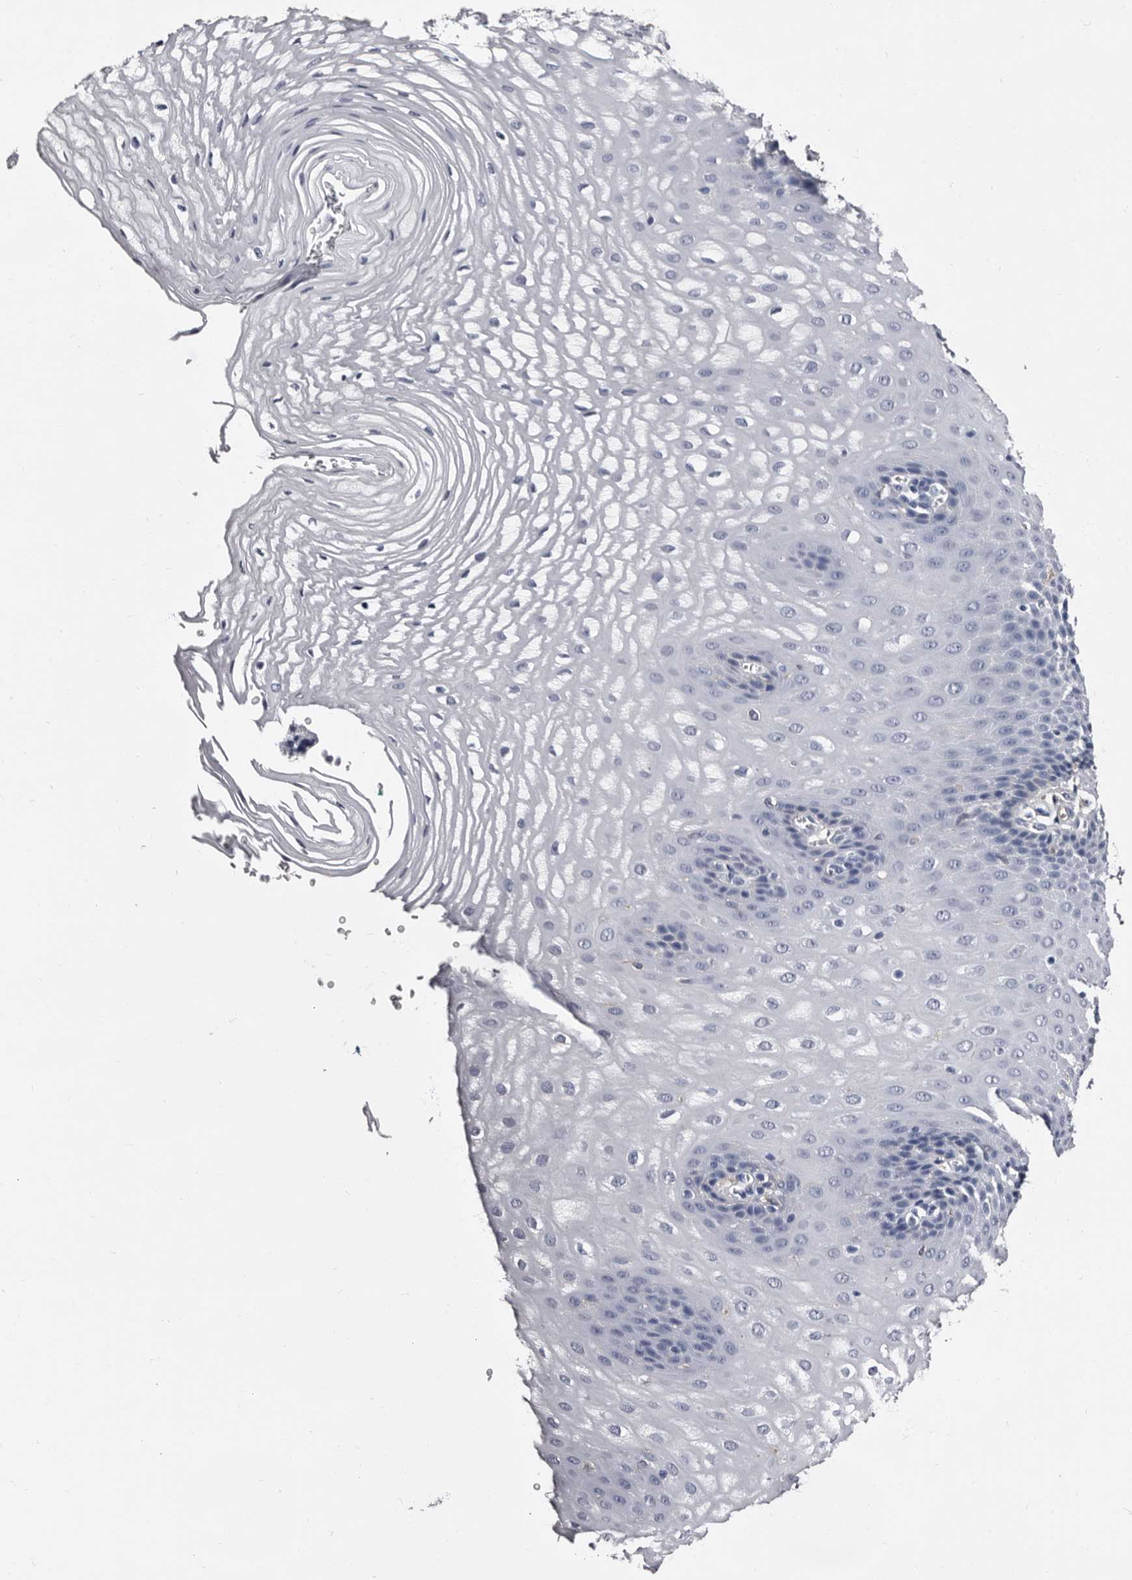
{"staining": {"intensity": "negative", "quantity": "none", "location": "none"}, "tissue": "esophagus", "cell_type": "Squamous epithelial cells", "image_type": "normal", "snomed": [{"axis": "morphology", "description": "Normal tissue, NOS"}, {"axis": "topography", "description": "Esophagus"}], "caption": "Immunohistochemistry (IHC) image of unremarkable esophagus stained for a protein (brown), which shows no positivity in squamous epithelial cells. The staining is performed using DAB brown chromogen with nuclei counter-stained in using hematoxylin.", "gene": "EPB41L3", "patient": {"sex": "male", "age": 54}}